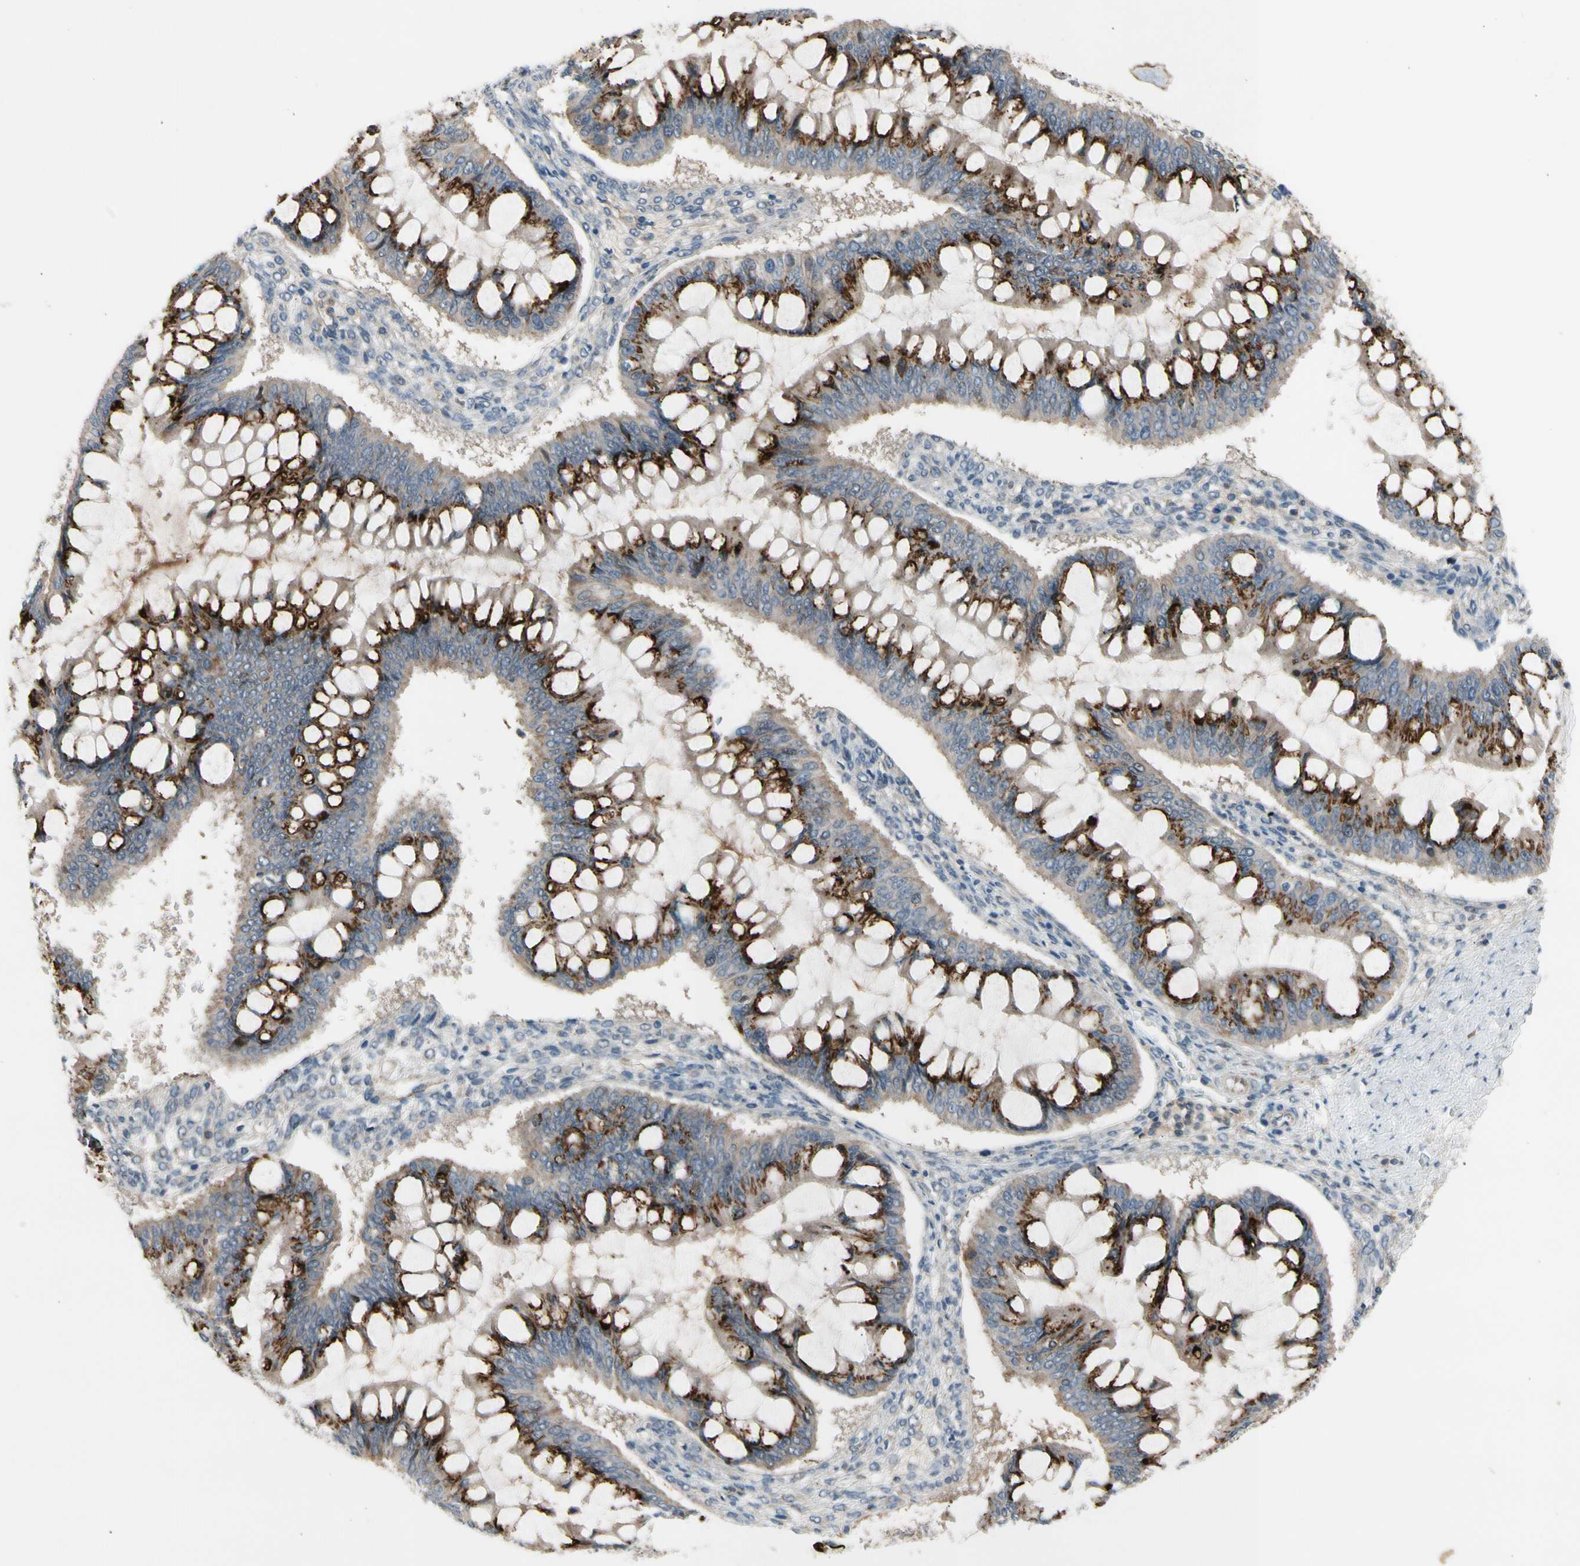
{"staining": {"intensity": "strong", "quantity": ">75%", "location": "cytoplasmic/membranous"}, "tissue": "ovarian cancer", "cell_type": "Tumor cells", "image_type": "cancer", "snomed": [{"axis": "morphology", "description": "Cystadenocarcinoma, mucinous, NOS"}, {"axis": "topography", "description": "Ovary"}], "caption": "DAB (3,3'-diaminobenzidine) immunohistochemical staining of human ovarian cancer reveals strong cytoplasmic/membranous protein positivity in approximately >75% of tumor cells.", "gene": "GALNT5", "patient": {"sex": "female", "age": 73}}